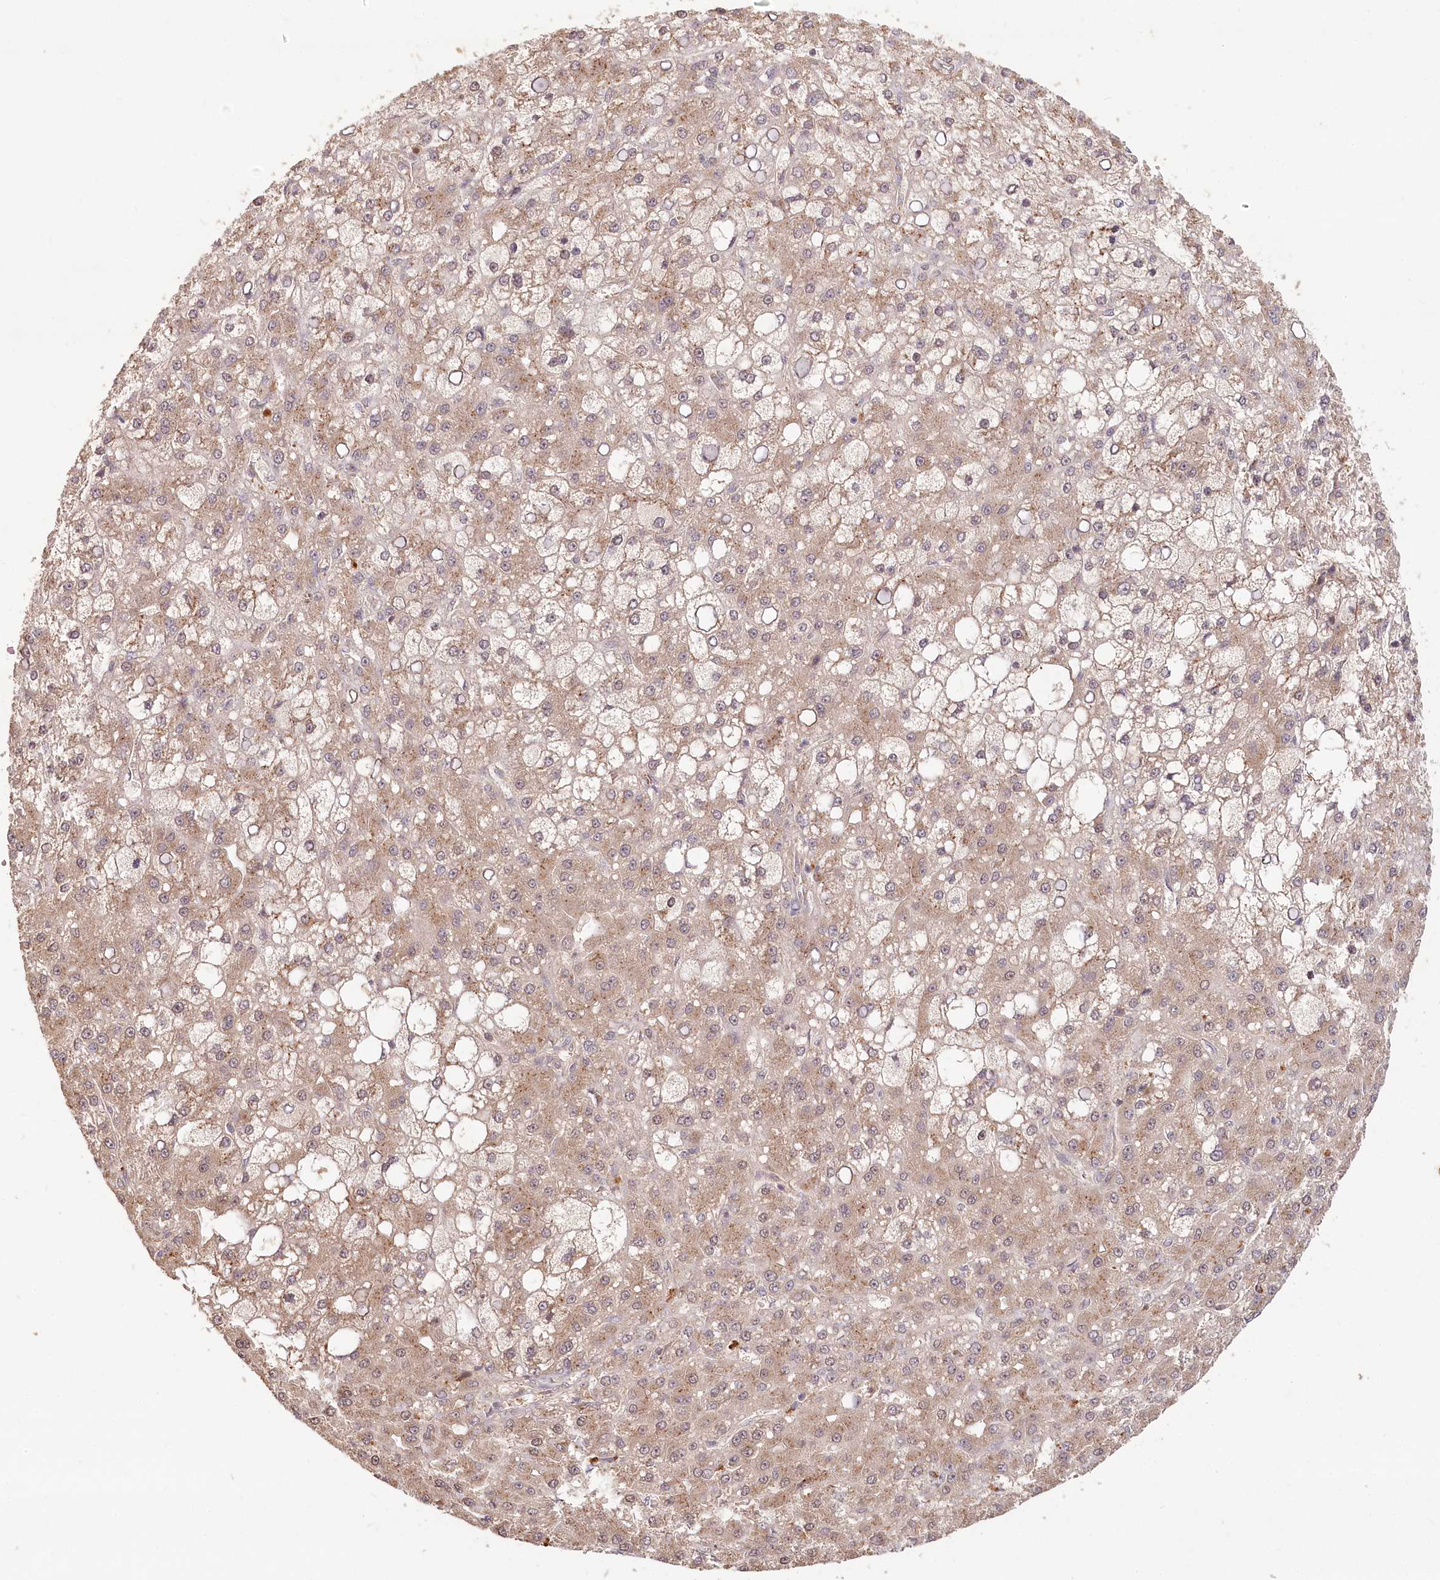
{"staining": {"intensity": "weak", "quantity": ">75%", "location": "cytoplasmic/membranous"}, "tissue": "liver cancer", "cell_type": "Tumor cells", "image_type": "cancer", "snomed": [{"axis": "morphology", "description": "Carcinoma, Hepatocellular, NOS"}, {"axis": "topography", "description": "Liver"}], "caption": "Liver hepatocellular carcinoma stained for a protein exhibits weak cytoplasmic/membranous positivity in tumor cells.", "gene": "IRAK1BP1", "patient": {"sex": "male", "age": 67}}